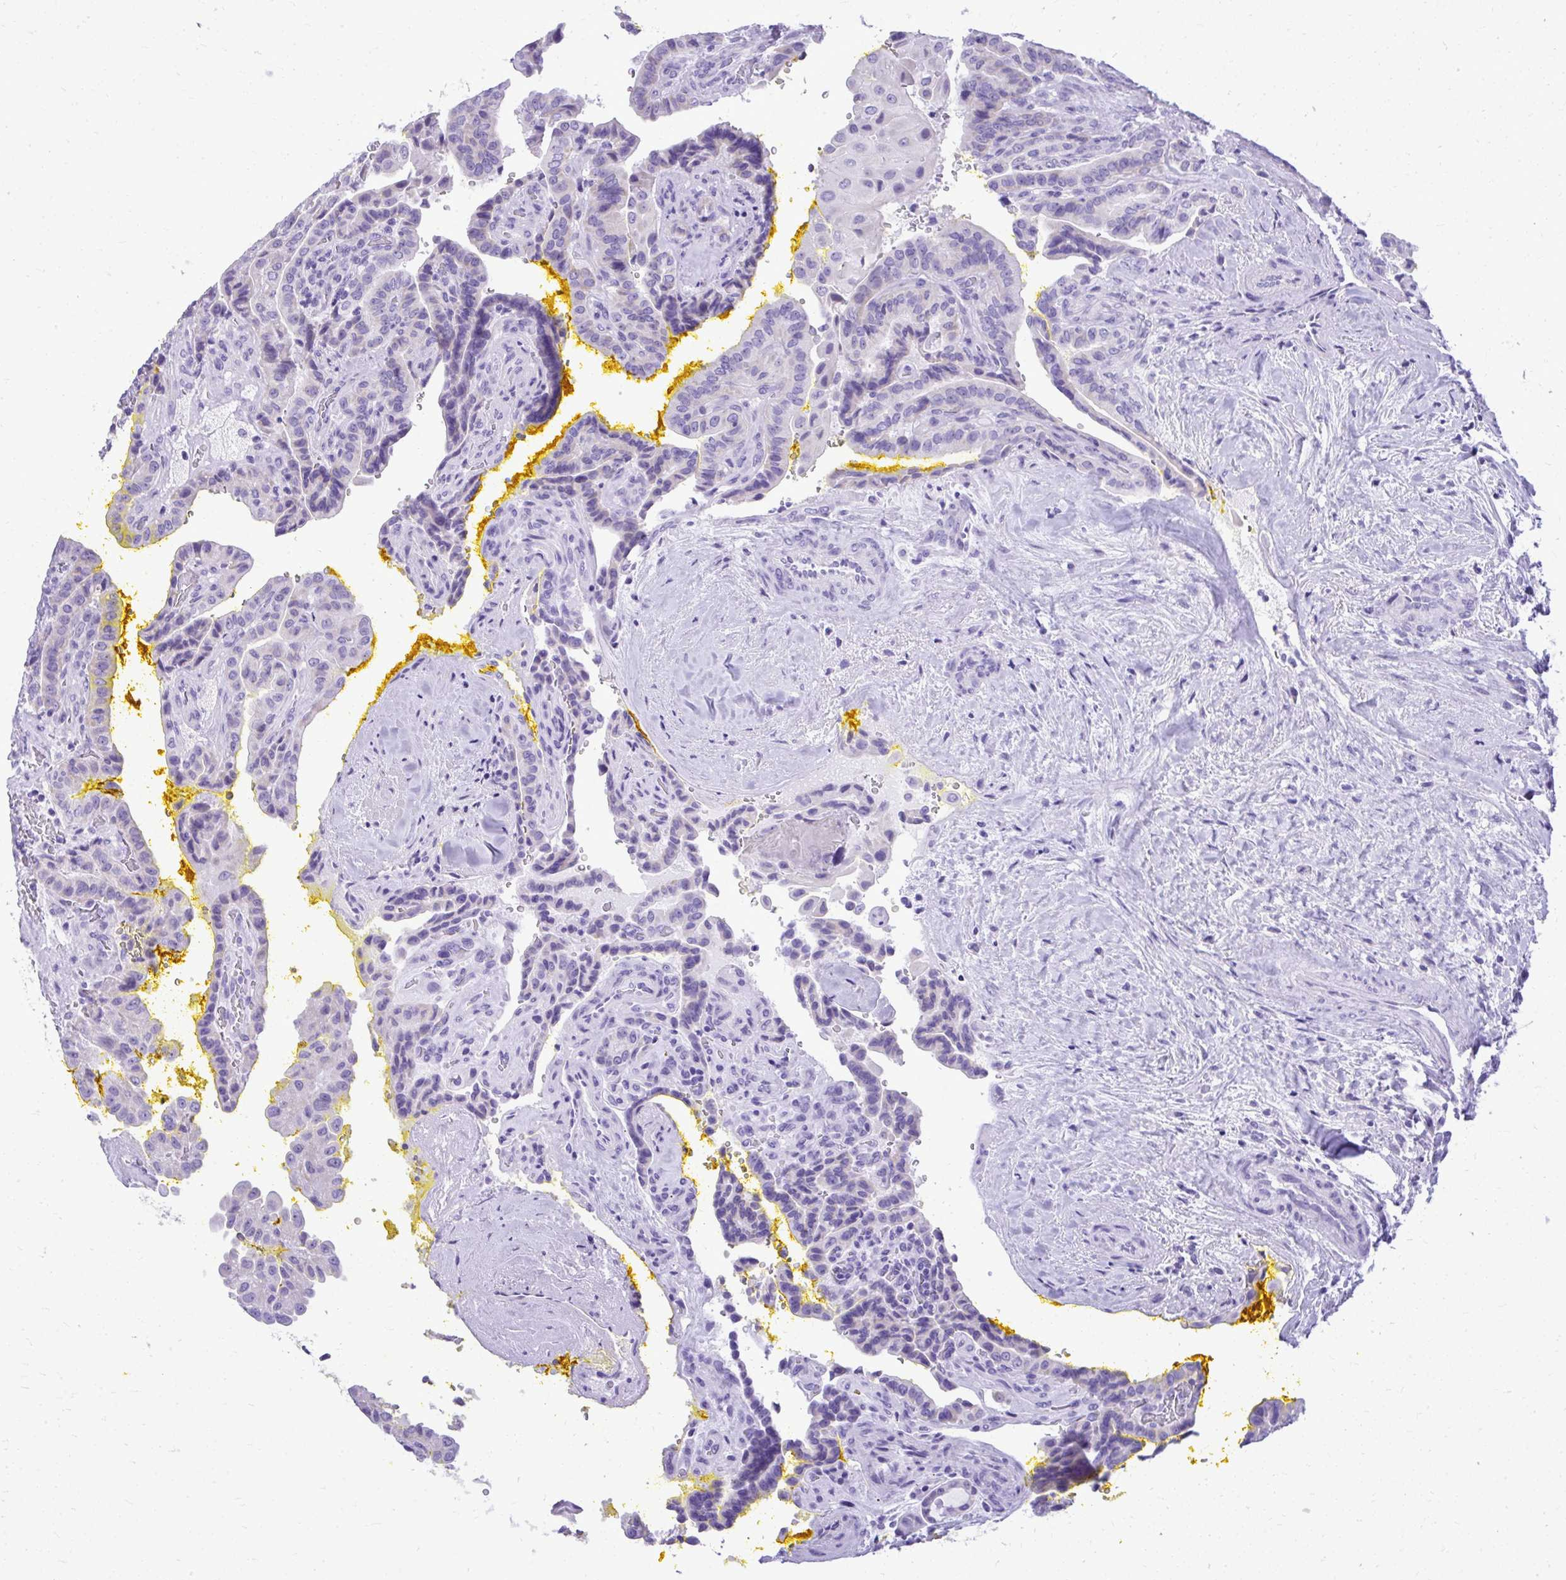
{"staining": {"intensity": "negative", "quantity": "none", "location": "none"}, "tissue": "thyroid cancer", "cell_type": "Tumor cells", "image_type": "cancer", "snomed": [{"axis": "morphology", "description": "Papillary adenocarcinoma, NOS"}, {"axis": "topography", "description": "Thyroid gland"}], "caption": "High power microscopy micrograph of an immunohistochemistry micrograph of thyroid cancer (papillary adenocarcinoma), revealing no significant positivity in tumor cells.", "gene": "RALYL", "patient": {"sex": "male", "age": 87}}